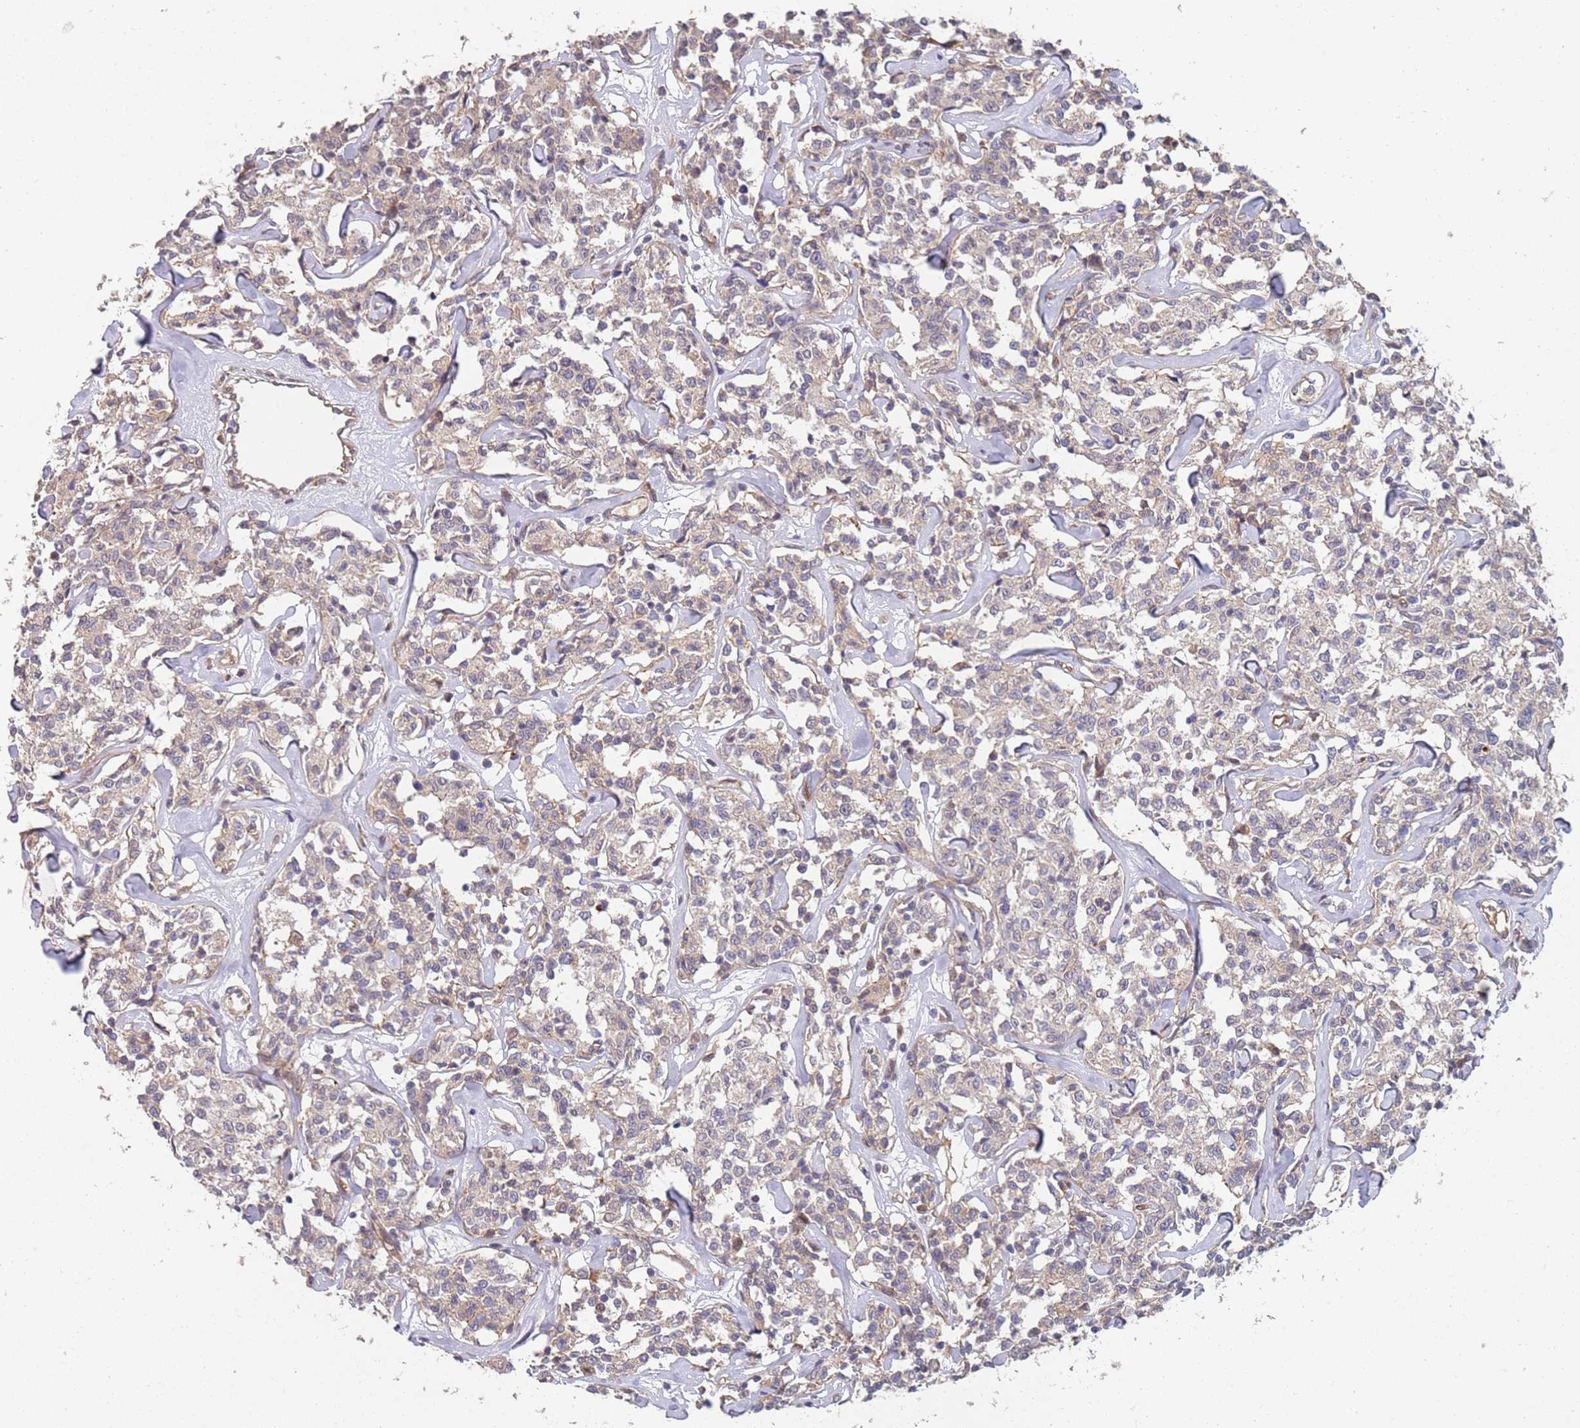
{"staining": {"intensity": "weak", "quantity": "<25%", "location": "cytoplasmic/membranous"}, "tissue": "lymphoma", "cell_type": "Tumor cells", "image_type": "cancer", "snomed": [{"axis": "morphology", "description": "Malignant lymphoma, non-Hodgkin's type, Low grade"}, {"axis": "topography", "description": "Small intestine"}], "caption": "Immunohistochemistry image of human malignant lymphoma, non-Hodgkin's type (low-grade) stained for a protein (brown), which displays no expression in tumor cells.", "gene": "ABCB6", "patient": {"sex": "female", "age": 59}}